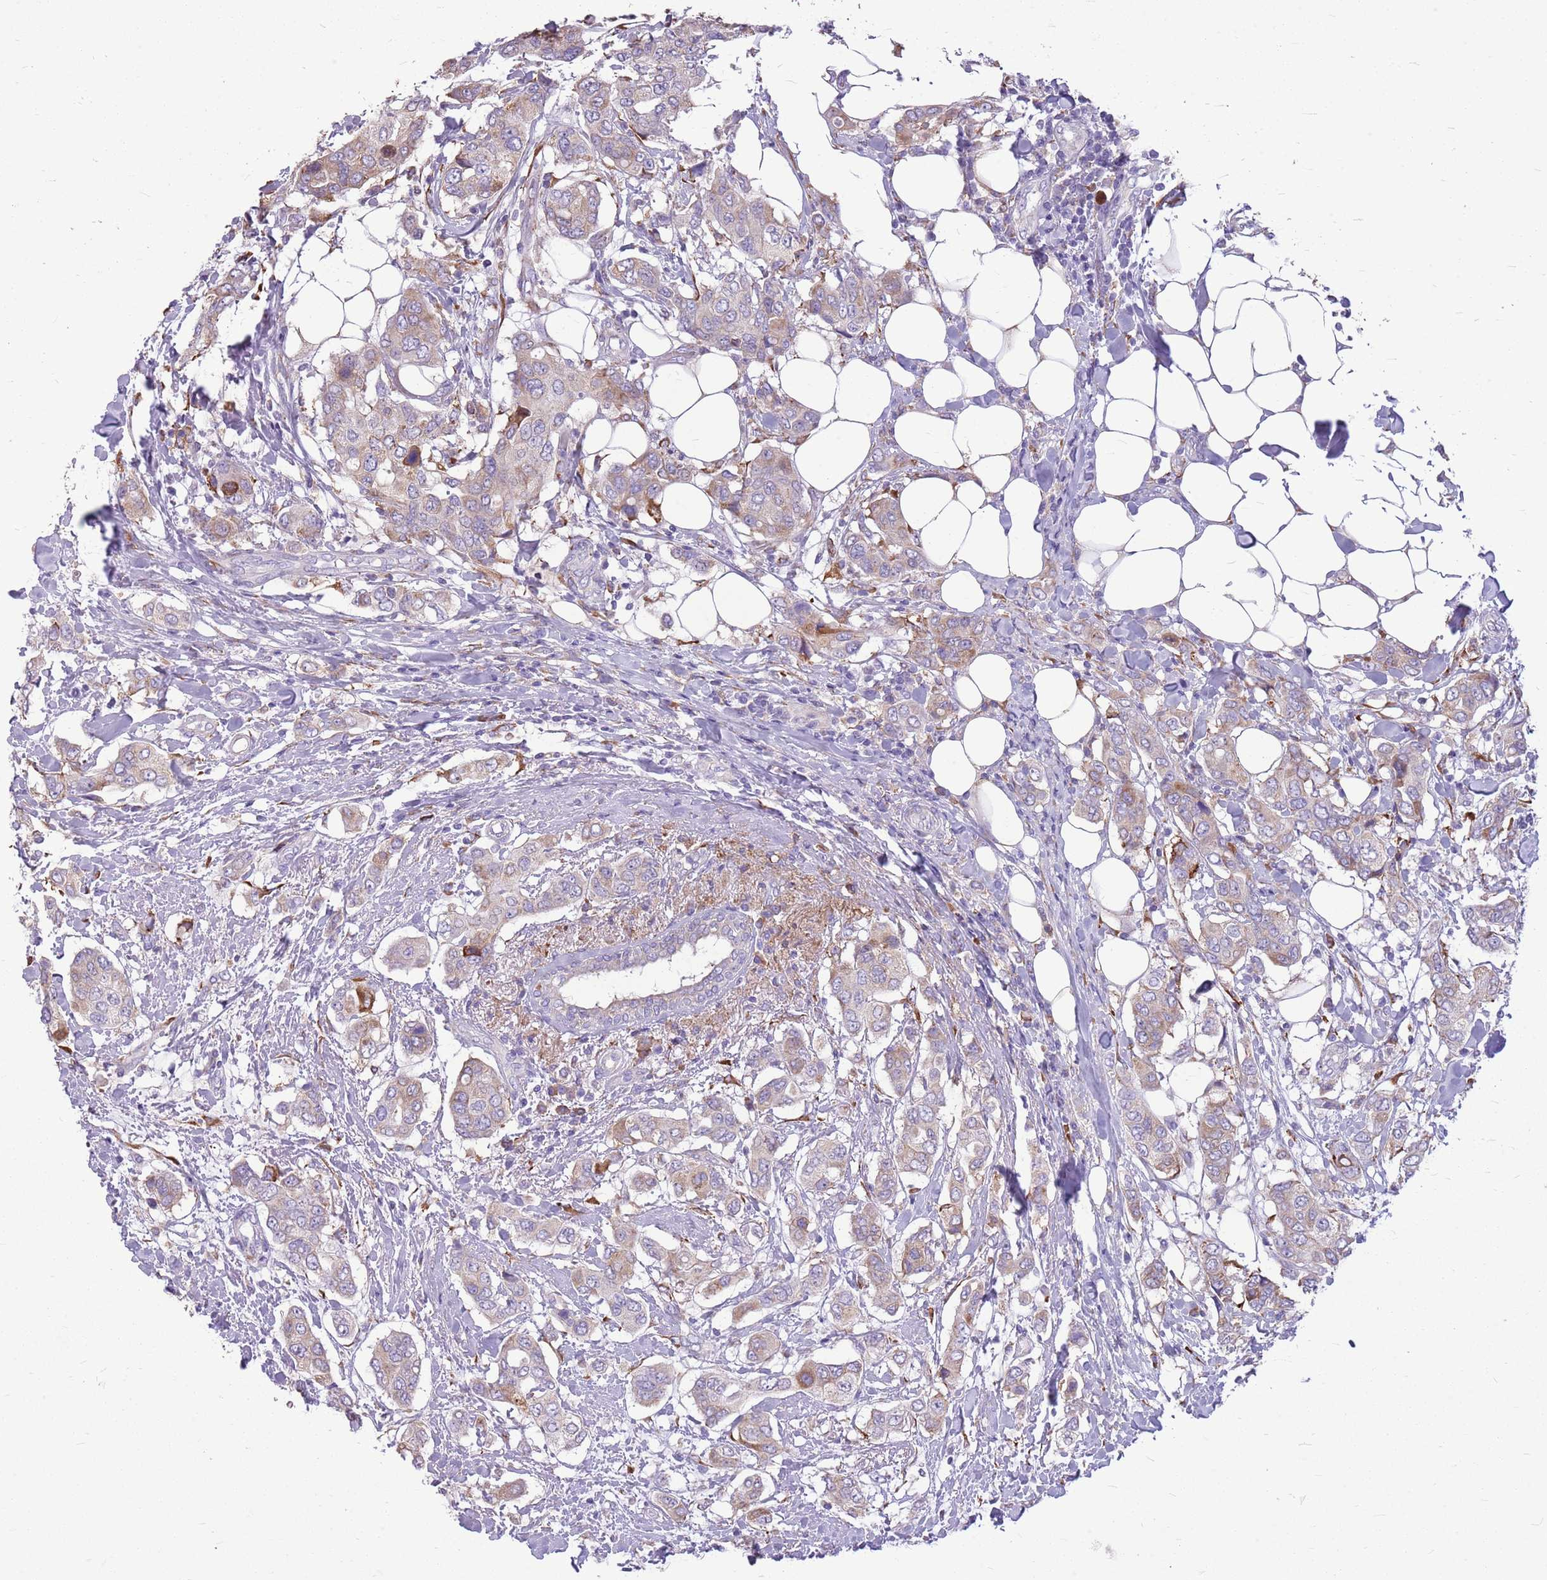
{"staining": {"intensity": "weak", "quantity": "<25%", "location": "cytoplasmic/membranous"}, "tissue": "breast cancer", "cell_type": "Tumor cells", "image_type": "cancer", "snomed": [{"axis": "morphology", "description": "Lobular carcinoma"}, {"axis": "topography", "description": "Breast"}], "caption": "A high-resolution image shows immunohistochemistry (IHC) staining of breast cancer, which displays no significant staining in tumor cells.", "gene": "KCTD19", "patient": {"sex": "female", "age": 51}}